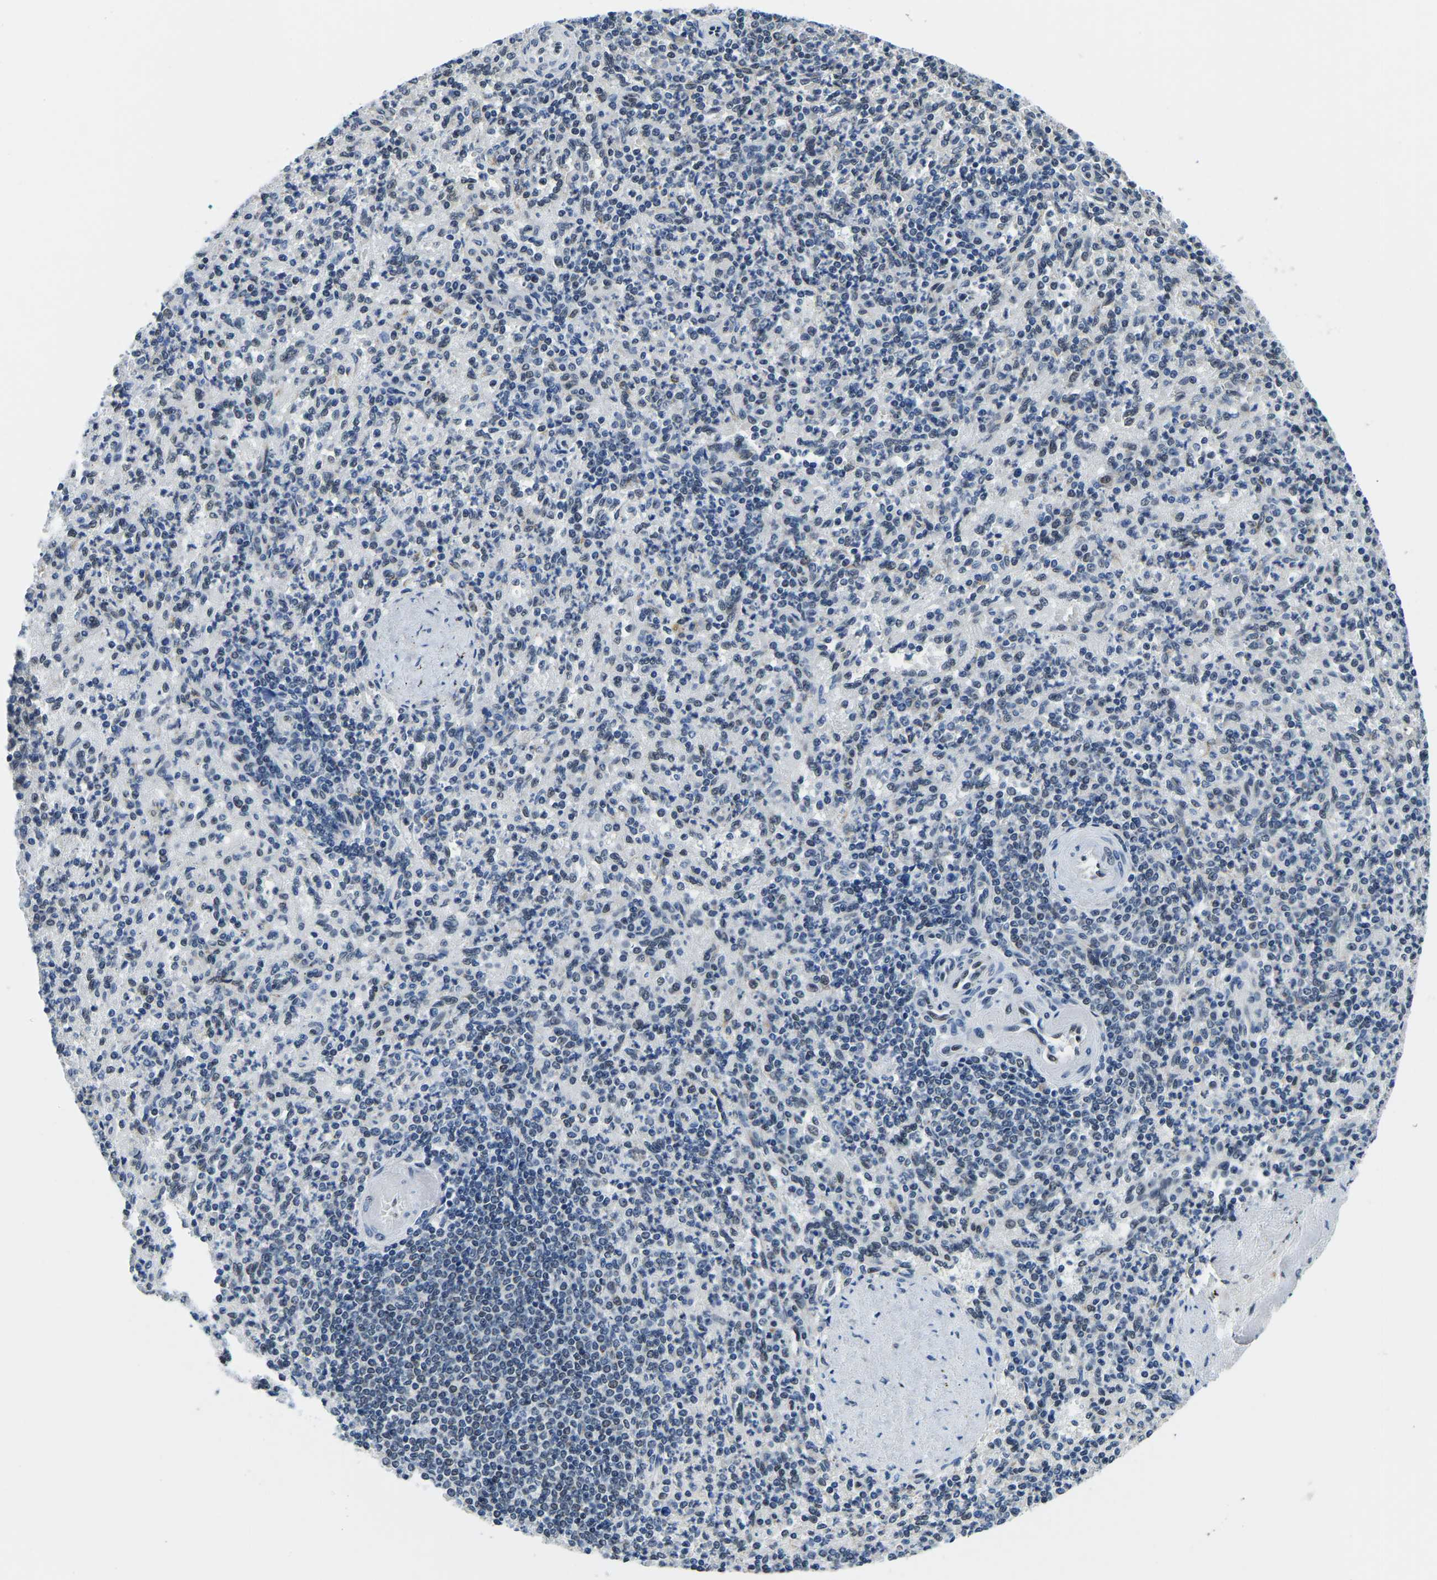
{"staining": {"intensity": "weak", "quantity": "<25%", "location": "nuclear"}, "tissue": "spleen", "cell_type": "Cells in red pulp", "image_type": "normal", "snomed": [{"axis": "morphology", "description": "Normal tissue, NOS"}, {"axis": "topography", "description": "Spleen"}], "caption": "This is an immunohistochemistry histopathology image of unremarkable human spleen. There is no expression in cells in red pulp.", "gene": "BNIP3L", "patient": {"sex": "female", "age": 74}}